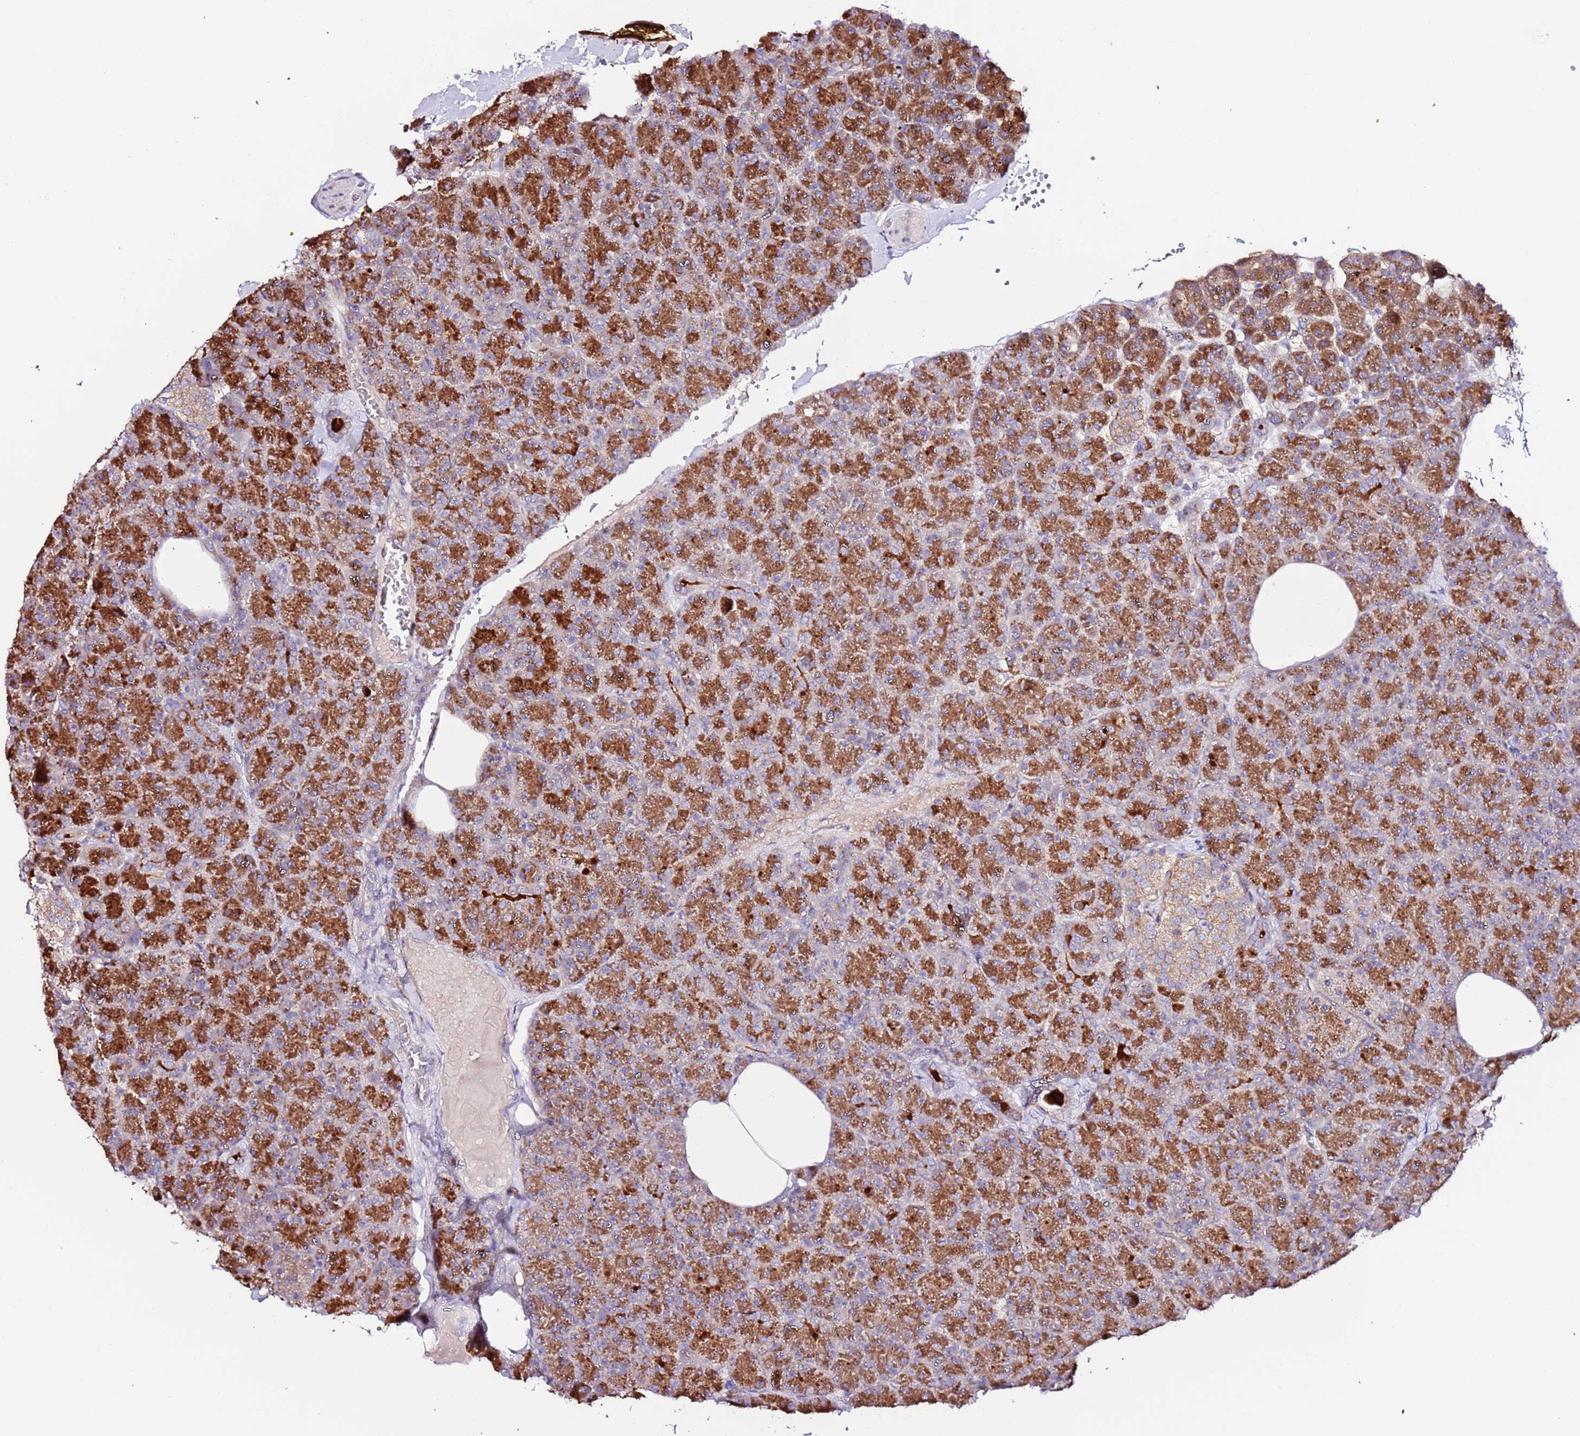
{"staining": {"intensity": "strong", "quantity": "25%-75%", "location": "cytoplasmic/membranous"}, "tissue": "pancreas", "cell_type": "Exocrine glandular cells", "image_type": "normal", "snomed": [{"axis": "morphology", "description": "Normal tissue, NOS"}, {"axis": "morphology", "description": "Carcinoid, malignant, NOS"}, {"axis": "topography", "description": "Pancreas"}], "caption": "High-power microscopy captured an immunohistochemistry (IHC) photomicrograph of unremarkable pancreas, revealing strong cytoplasmic/membranous positivity in approximately 25%-75% of exocrine glandular cells.", "gene": "FLVCR1", "patient": {"sex": "female", "age": 35}}